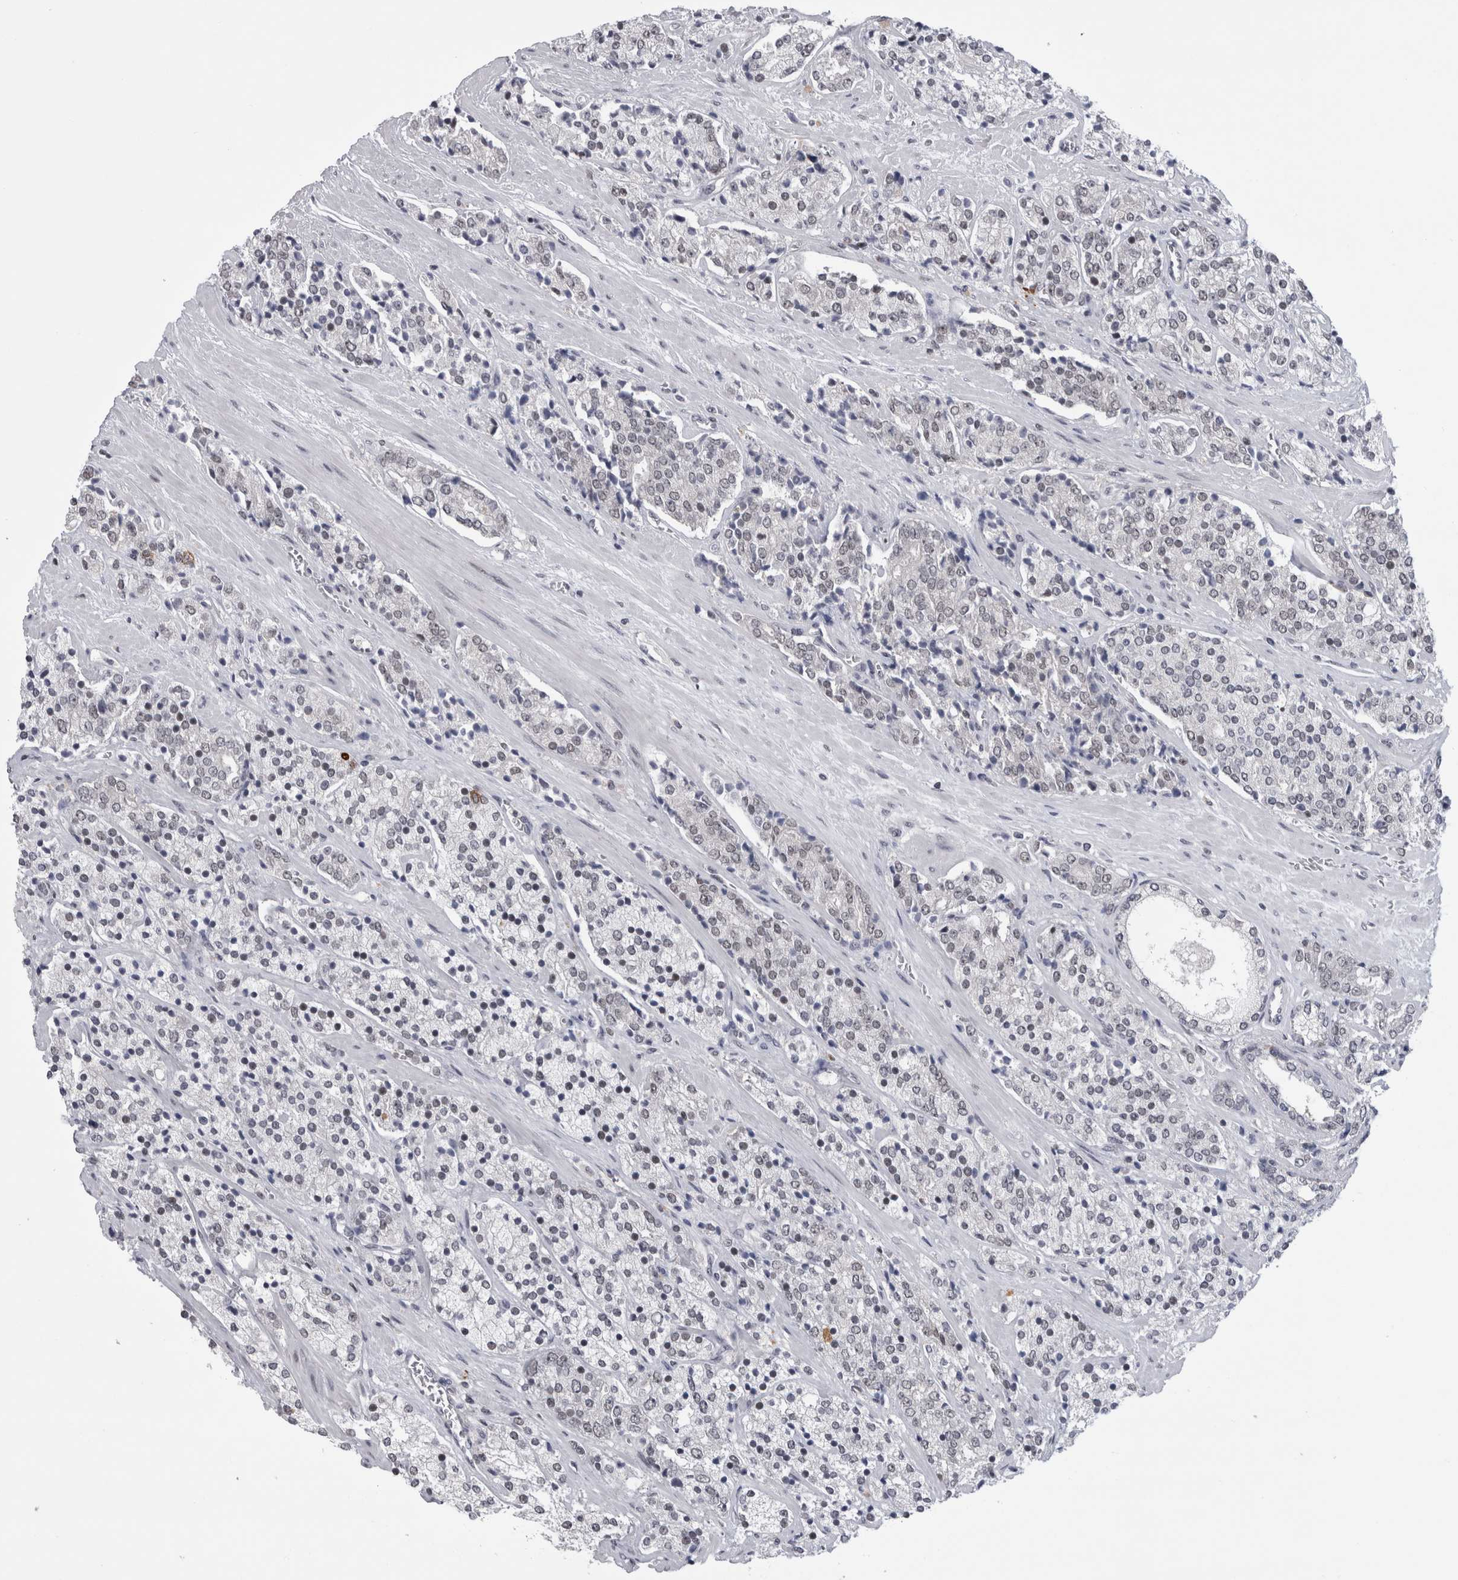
{"staining": {"intensity": "weak", "quantity": "<25%", "location": "nuclear"}, "tissue": "prostate cancer", "cell_type": "Tumor cells", "image_type": "cancer", "snomed": [{"axis": "morphology", "description": "Adenocarcinoma, High grade"}, {"axis": "topography", "description": "Prostate"}], "caption": "Tumor cells are negative for protein expression in human prostate high-grade adenocarcinoma.", "gene": "PSMB2", "patient": {"sex": "male", "age": 71}}